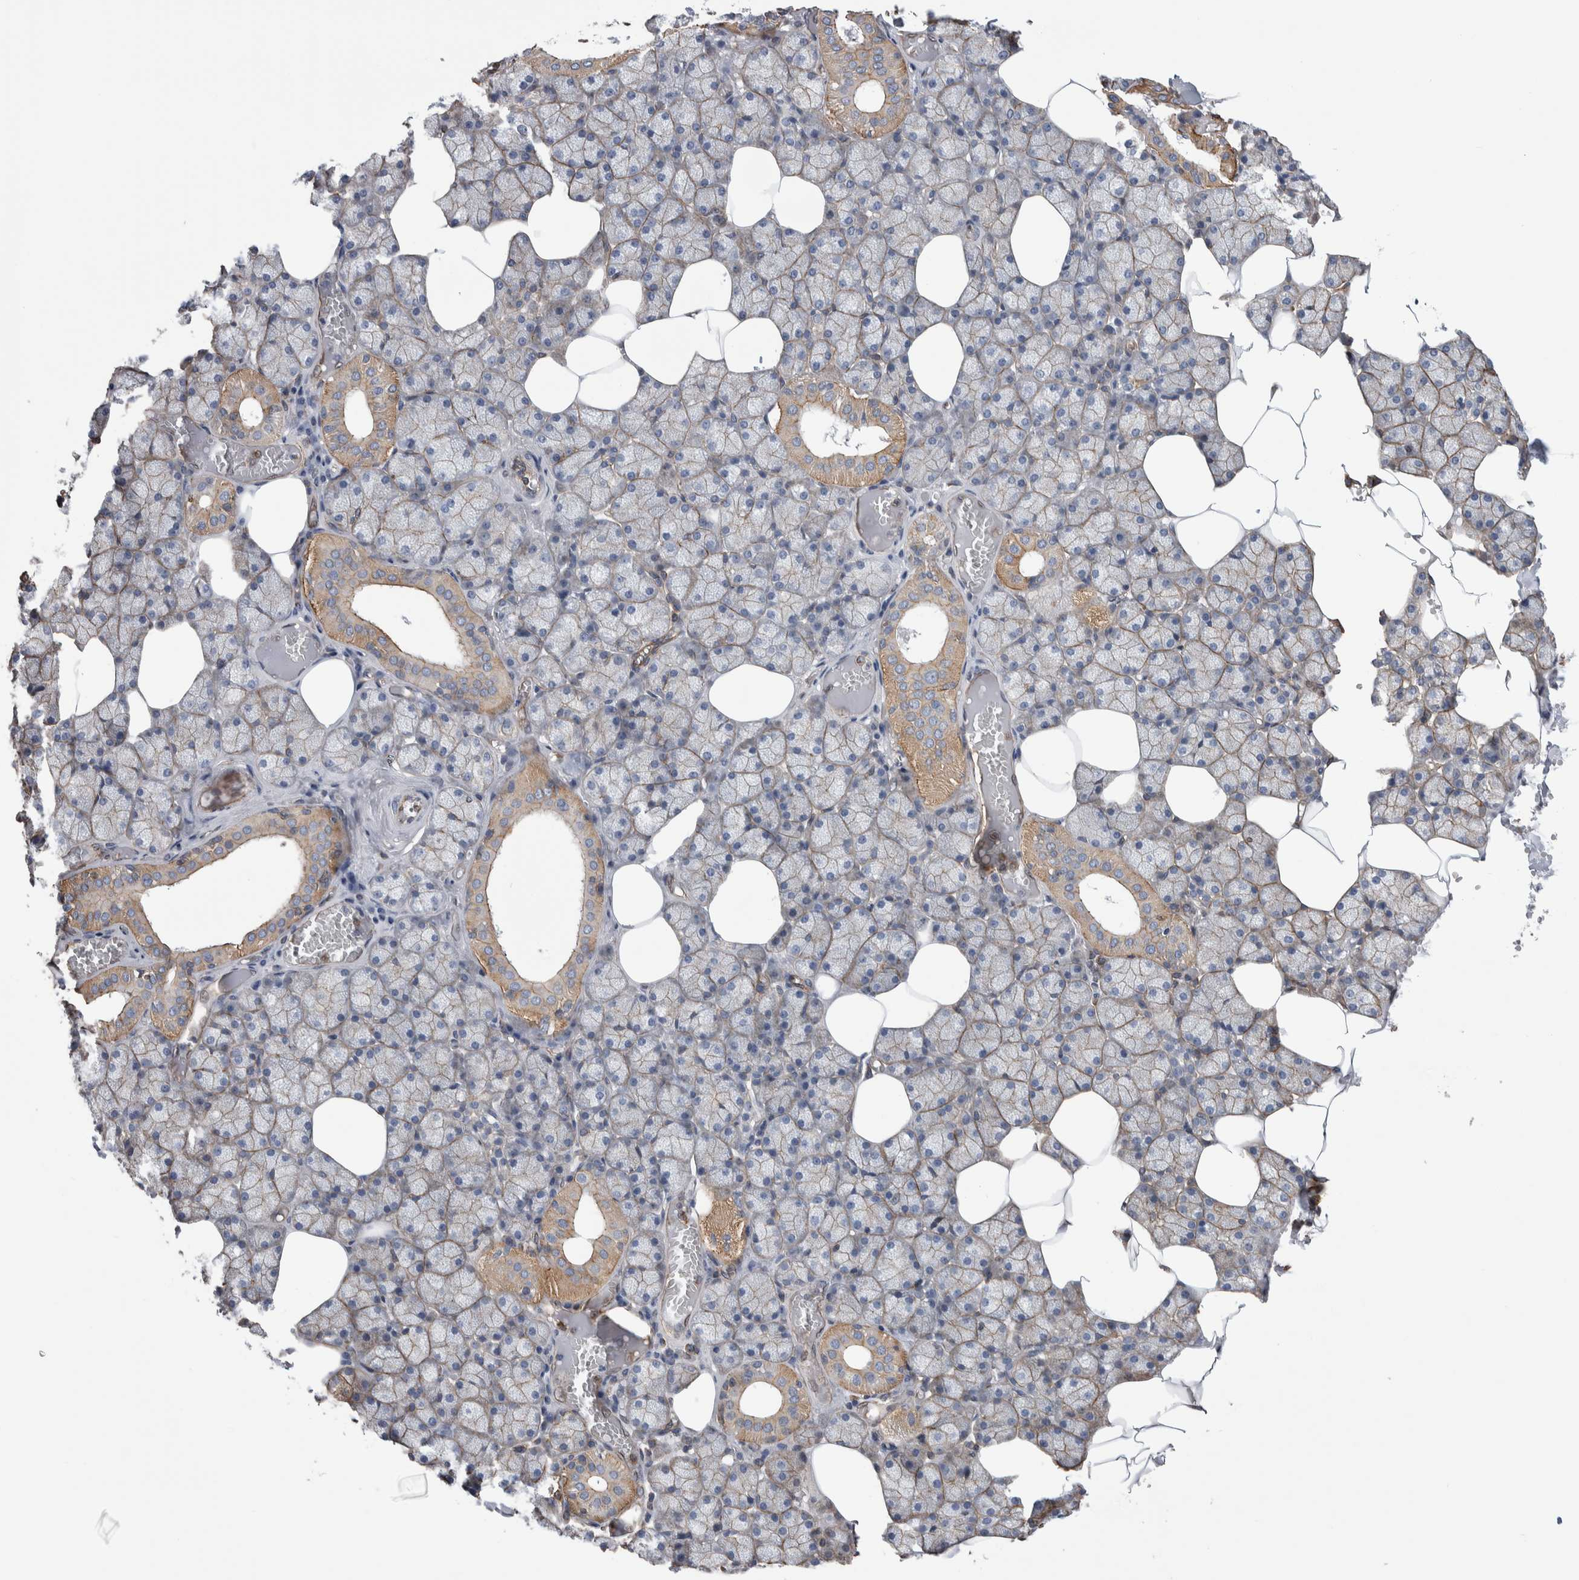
{"staining": {"intensity": "moderate", "quantity": "25%-75%", "location": "cytoplasmic/membranous"}, "tissue": "salivary gland", "cell_type": "Glandular cells", "image_type": "normal", "snomed": [{"axis": "morphology", "description": "Normal tissue, NOS"}, {"axis": "topography", "description": "Salivary gland"}], "caption": "Immunohistochemistry (IHC) (DAB) staining of benign salivary gland shows moderate cytoplasmic/membranous protein expression in about 25%-75% of glandular cells.", "gene": "KIF12", "patient": {"sex": "male", "age": 62}}